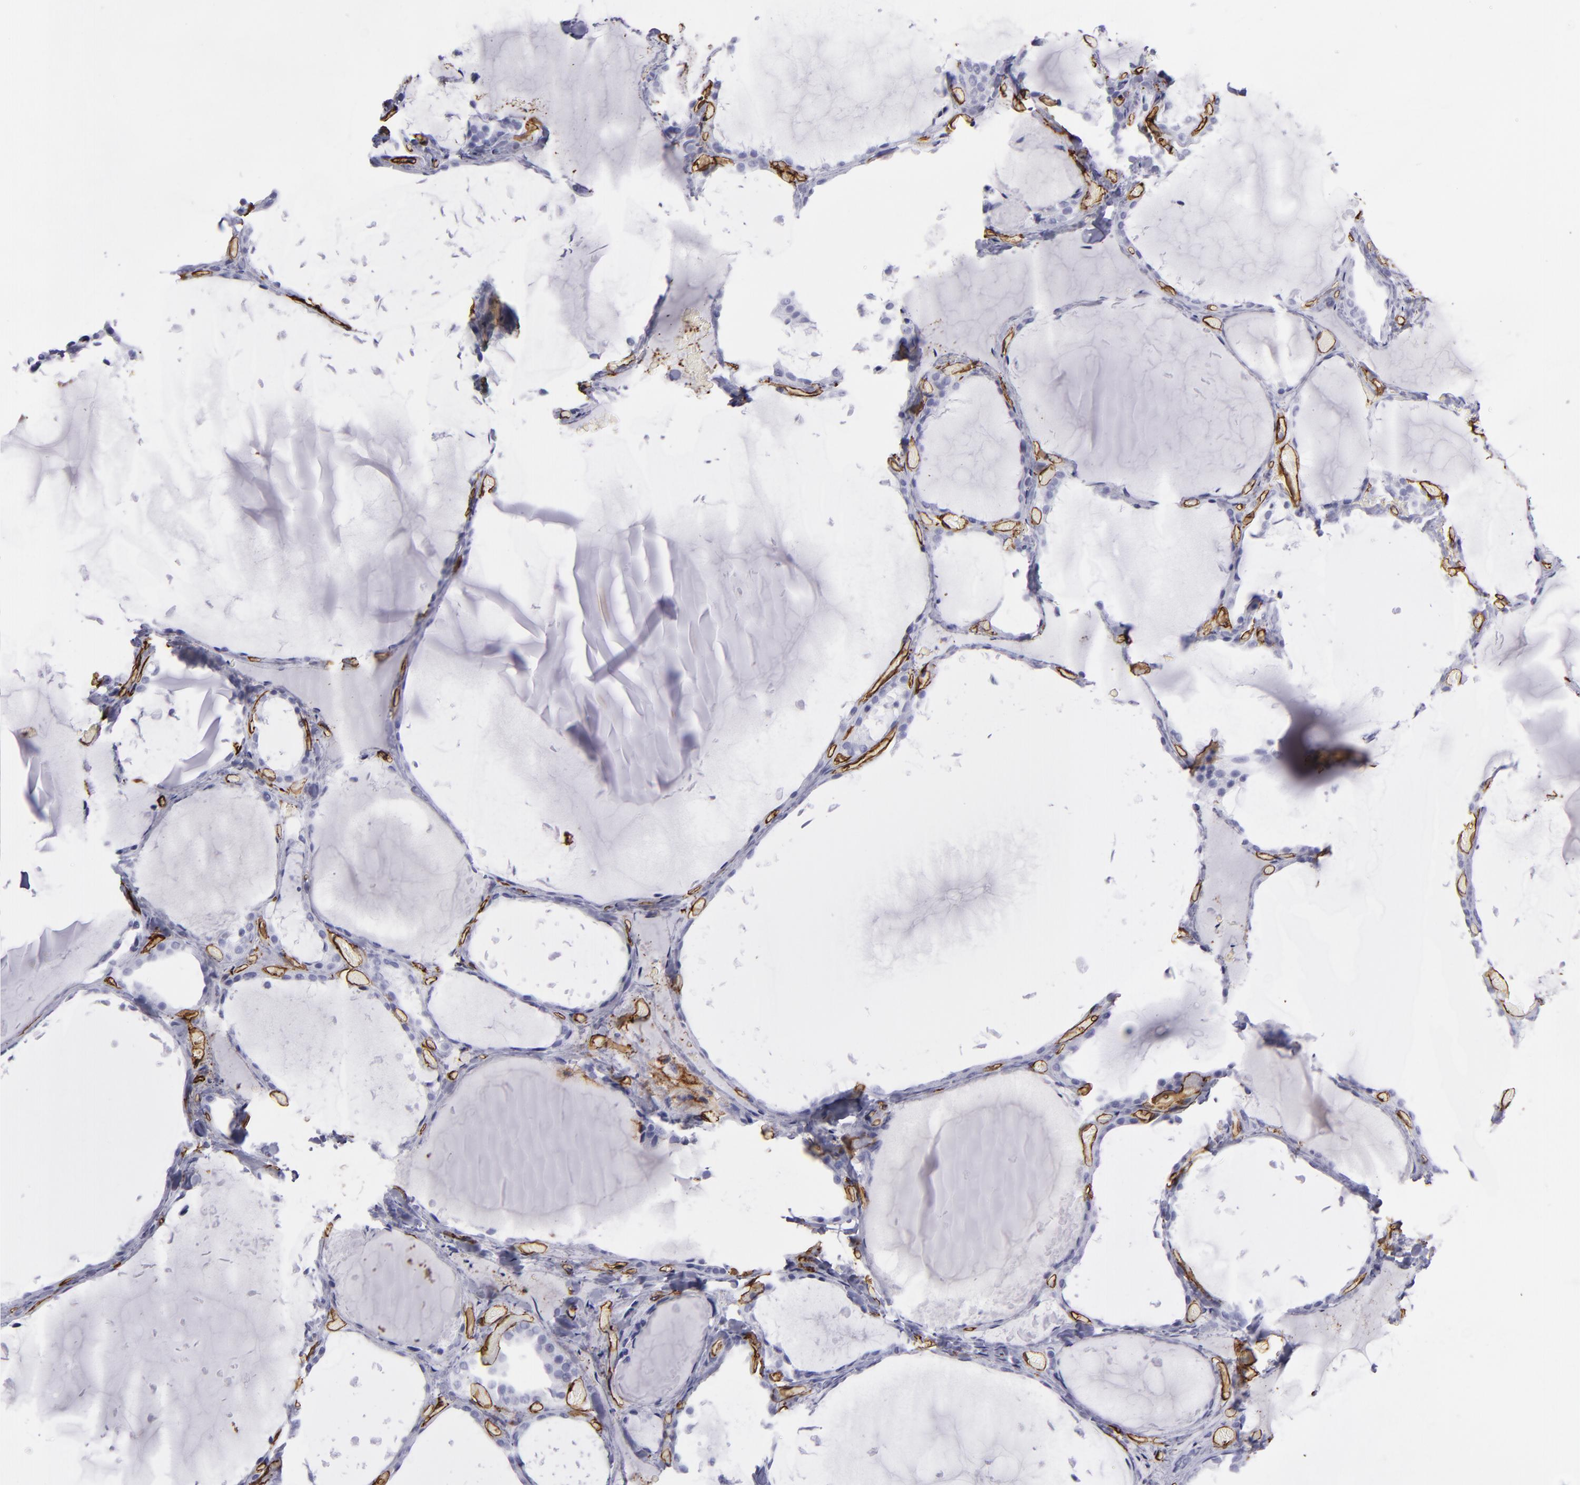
{"staining": {"intensity": "negative", "quantity": "none", "location": "none"}, "tissue": "thyroid gland", "cell_type": "Glandular cells", "image_type": "normal", "snomed": [{"axis": "morphology", "description": "Normal tissue, NOS"}, {"axis": "topography", "description": "Thyroid gland"}], "caption": "Thyroid gland was stained to show a protein in brown. There is no significant positivity in glandular cells.", "gene": "ACE", "patient": {"sex": "female", "age": 22}}